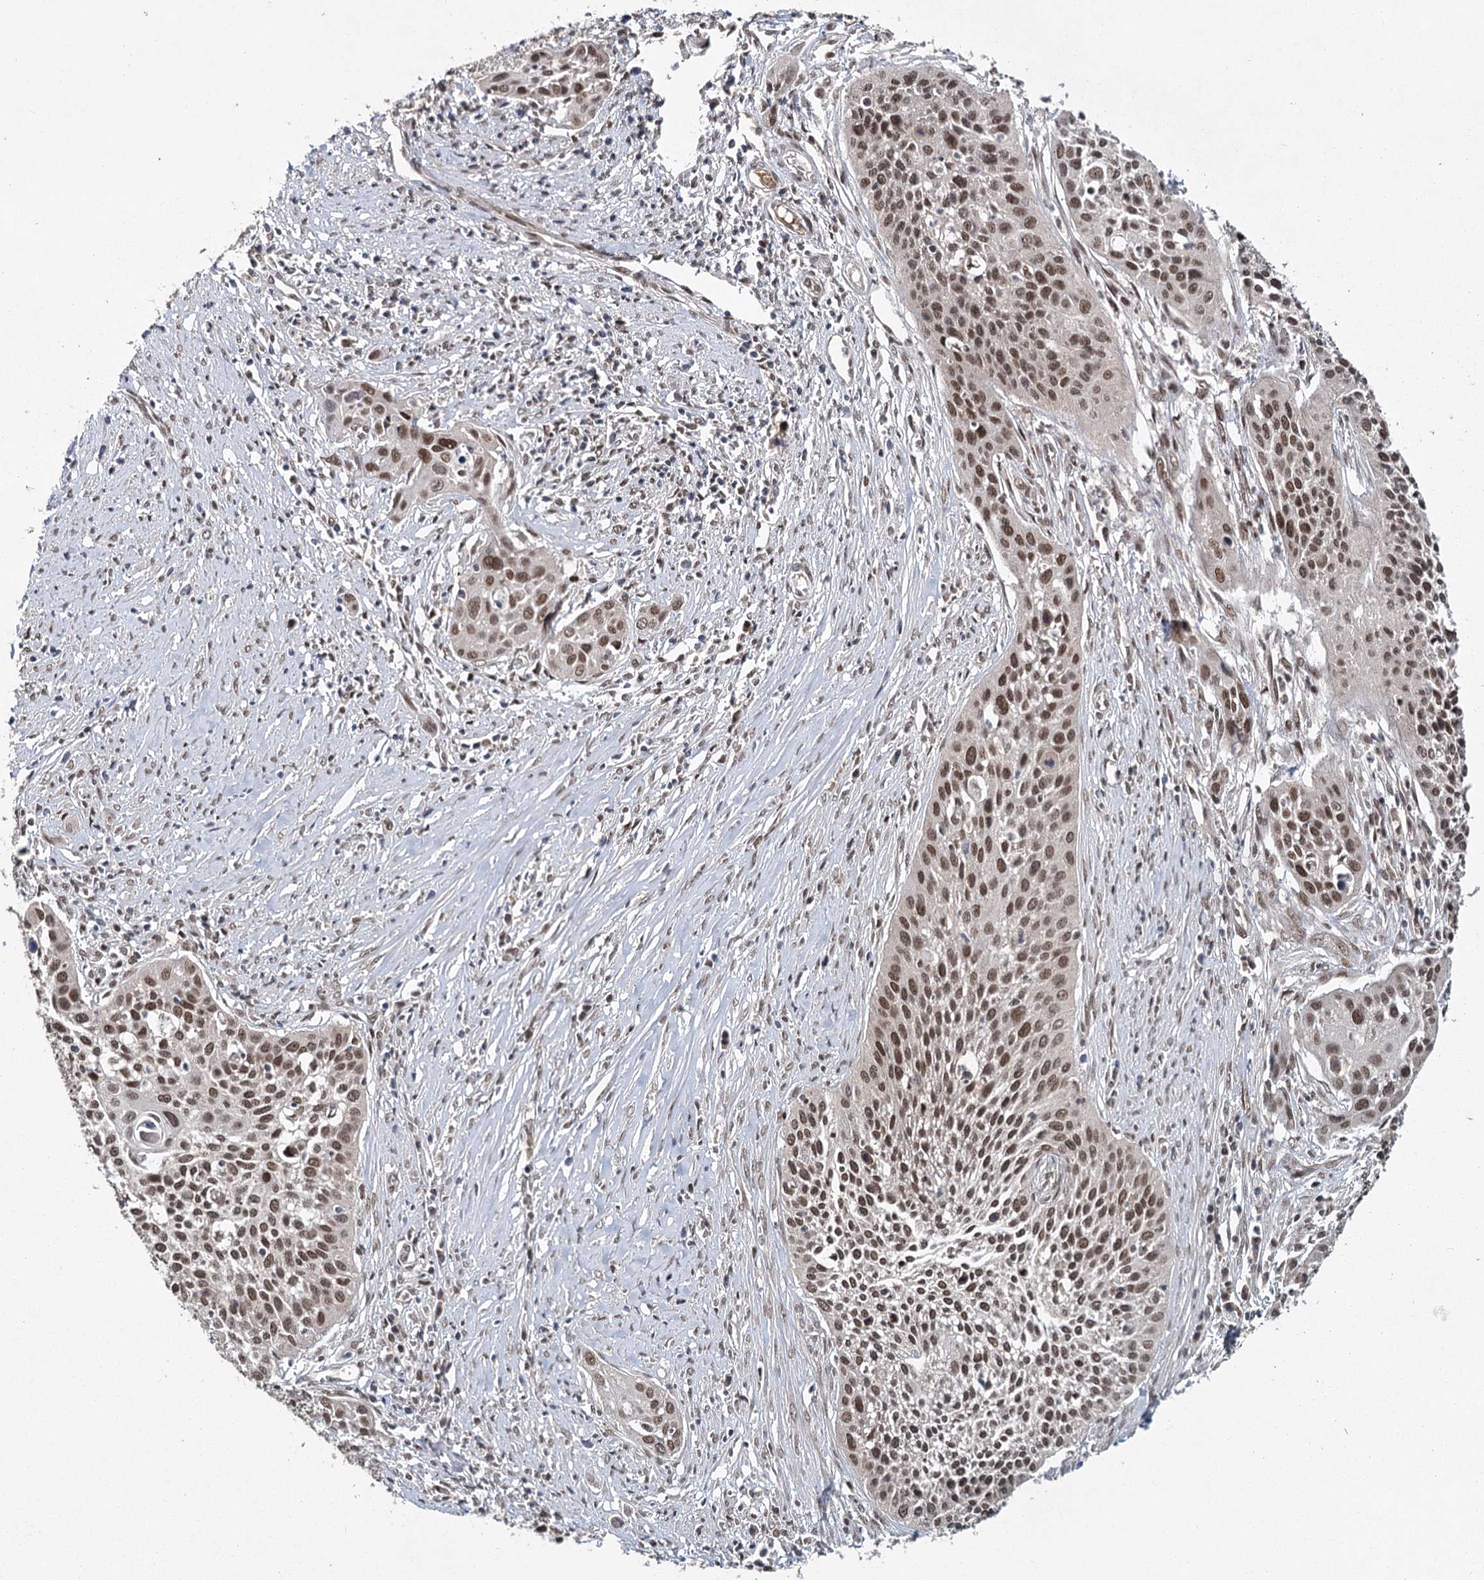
{"staining": {"intensity": "moderate", "quantity": ">75%", "location": "nuclear"}, "tissue": "cervical cancer", "cell_type": "Tumor cells", "image_type": "cancer", "snomed": [{"axis": "morphology", "description": "Squamous cell carcinoma, NOS"}, {"axis": "topography", "description": "Cervix"}], "caption": "This photomicrograph demonstrates immunohistochemistry (IHC) staining of human squamous cell carcinoma (cervical), with medium moderate nuclear positivity in about >75% of tumor cells.", "gene": "MYG1", "patient": {"sex": "female", "age": 34}}